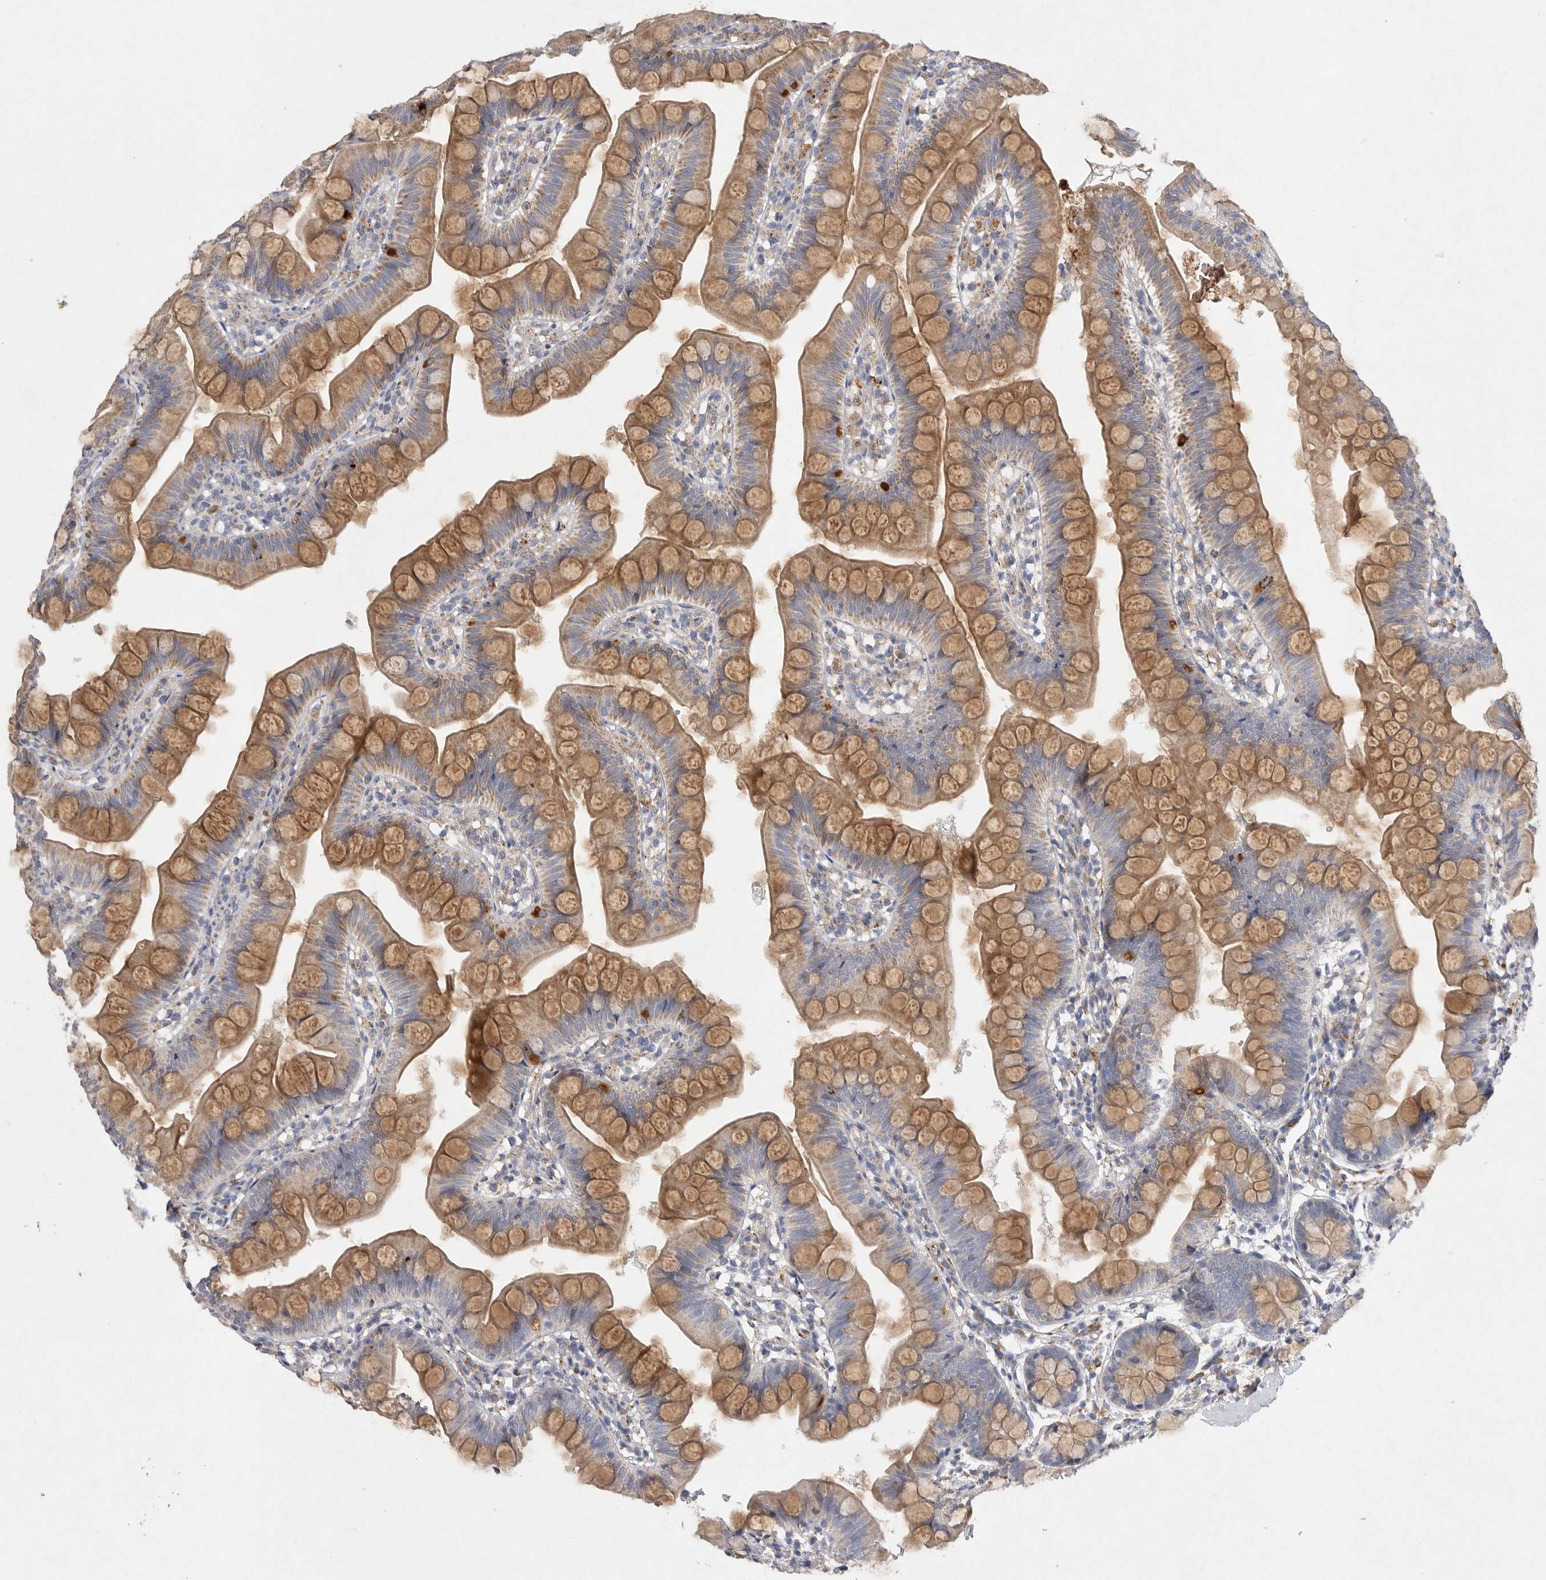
{"staining": {"intensity": "moderate", "quantity": ">75%", "location": "cytoplasmic/membranous"}, "tissue": "small intestine", "cell_type": "Glandular cells", "image_type": "normal", "snomed": [{"axis": "morphology", "description": "Normal tissue, NOS"}, {"axis": "topography", "description": "Small intestine"}], "caption": "Brown immunohistochemical staining in unremarkable human small intestine shows moderate cytoplasmic/membranous staining in approximately >75% of glandular cells.", "gene": "EDEM3", "patient": {"sex": "male", "age": 7}}